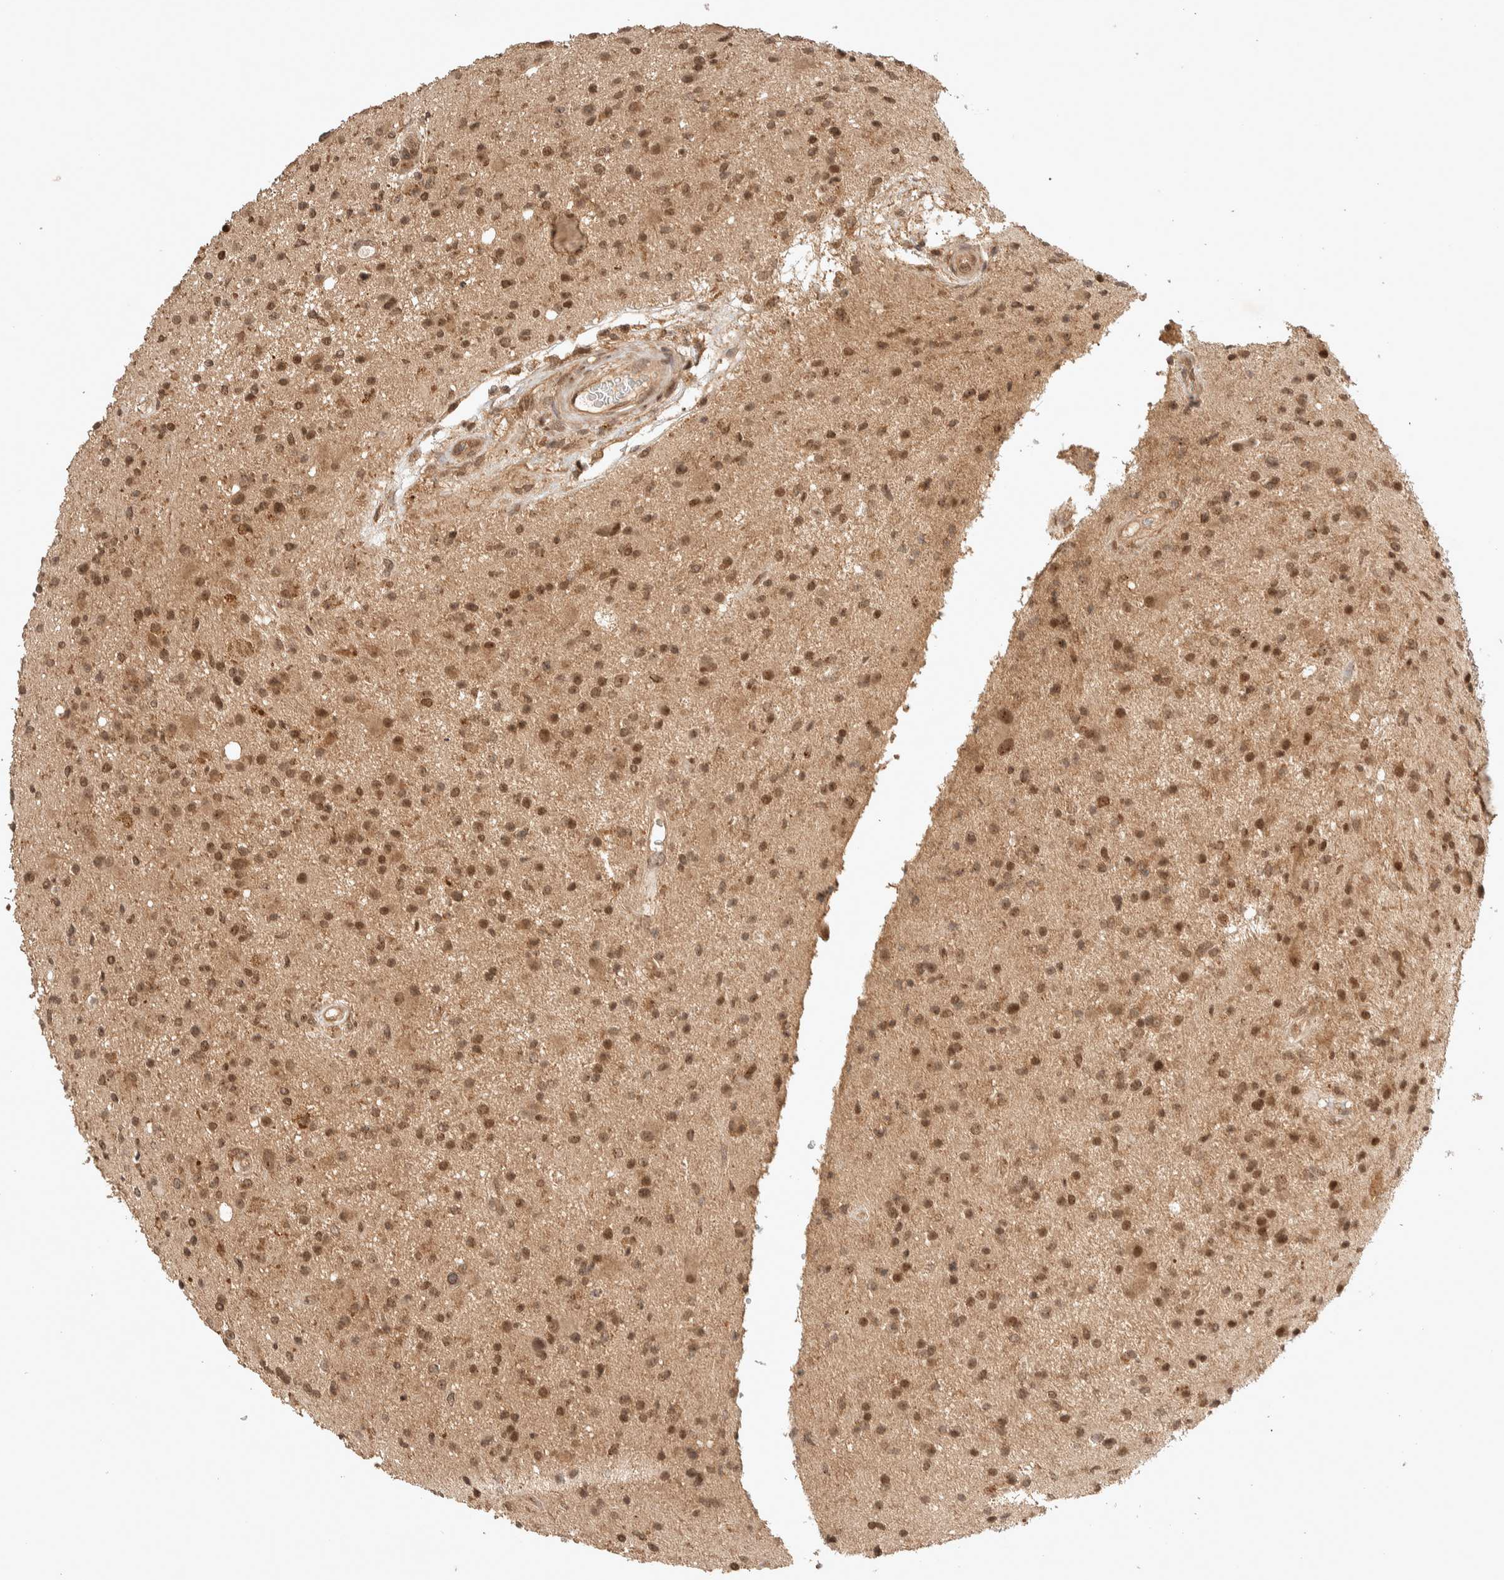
{"staining": {"intensity": "moderate", "quantity": ">75%", "location": "nuclear"}, "tissue": "glioma", "cell_type": "Tumor cells", "image_type": "cancer", "snomed": [{"axis": "morphology", "description": "Glioma, malignant, High grade"}, {"axis": "topography", "description": "Brain"}], "caption": "Immunohistochemical staining of glioma reveals medium levels of moderate nuclear protein positivity in approximately >75% of tumor cells.", "gene": "THRA", "patient": {"sex": "male", "age": 33}}